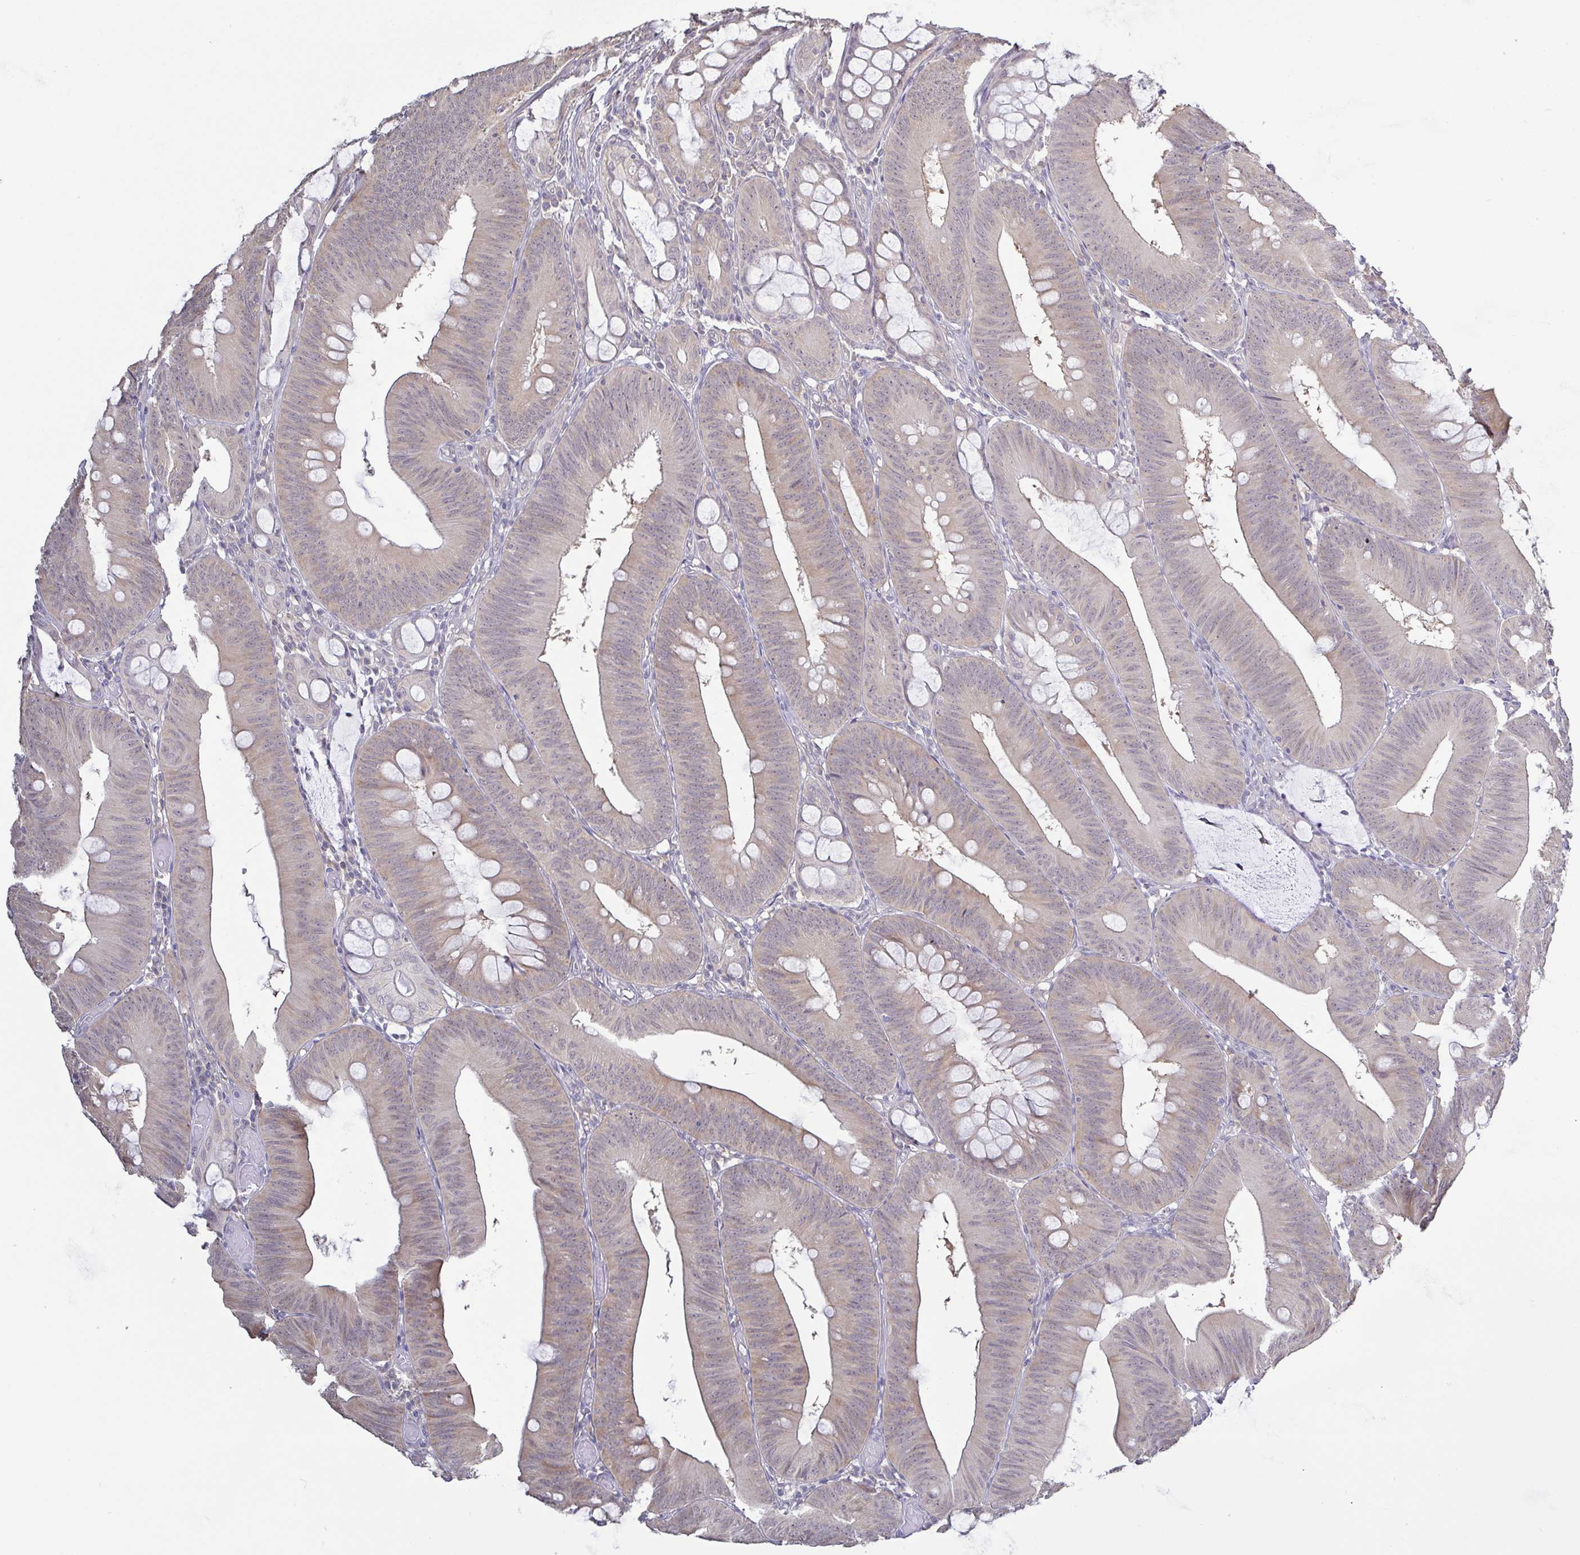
{"staining": {"intensity": "weak", "quantity": "<25%", "location": "cytoplasmic/membranous"}, "tissue": "colorectal cancer", "cell_type": "Tumor cells", "image_type": "cancer", "snomed": [{"axis": "morphology", "description": "Adenocarcinoma, NOS"}, {"axis": "topography", "description": "Colon"}], "caption": "Micrograph shows no significant protein positivity in tumor cells of adenocarcinoma (colorectal).", "gene": "HYPK", "patient": {"sex": "male", "age": 84}}